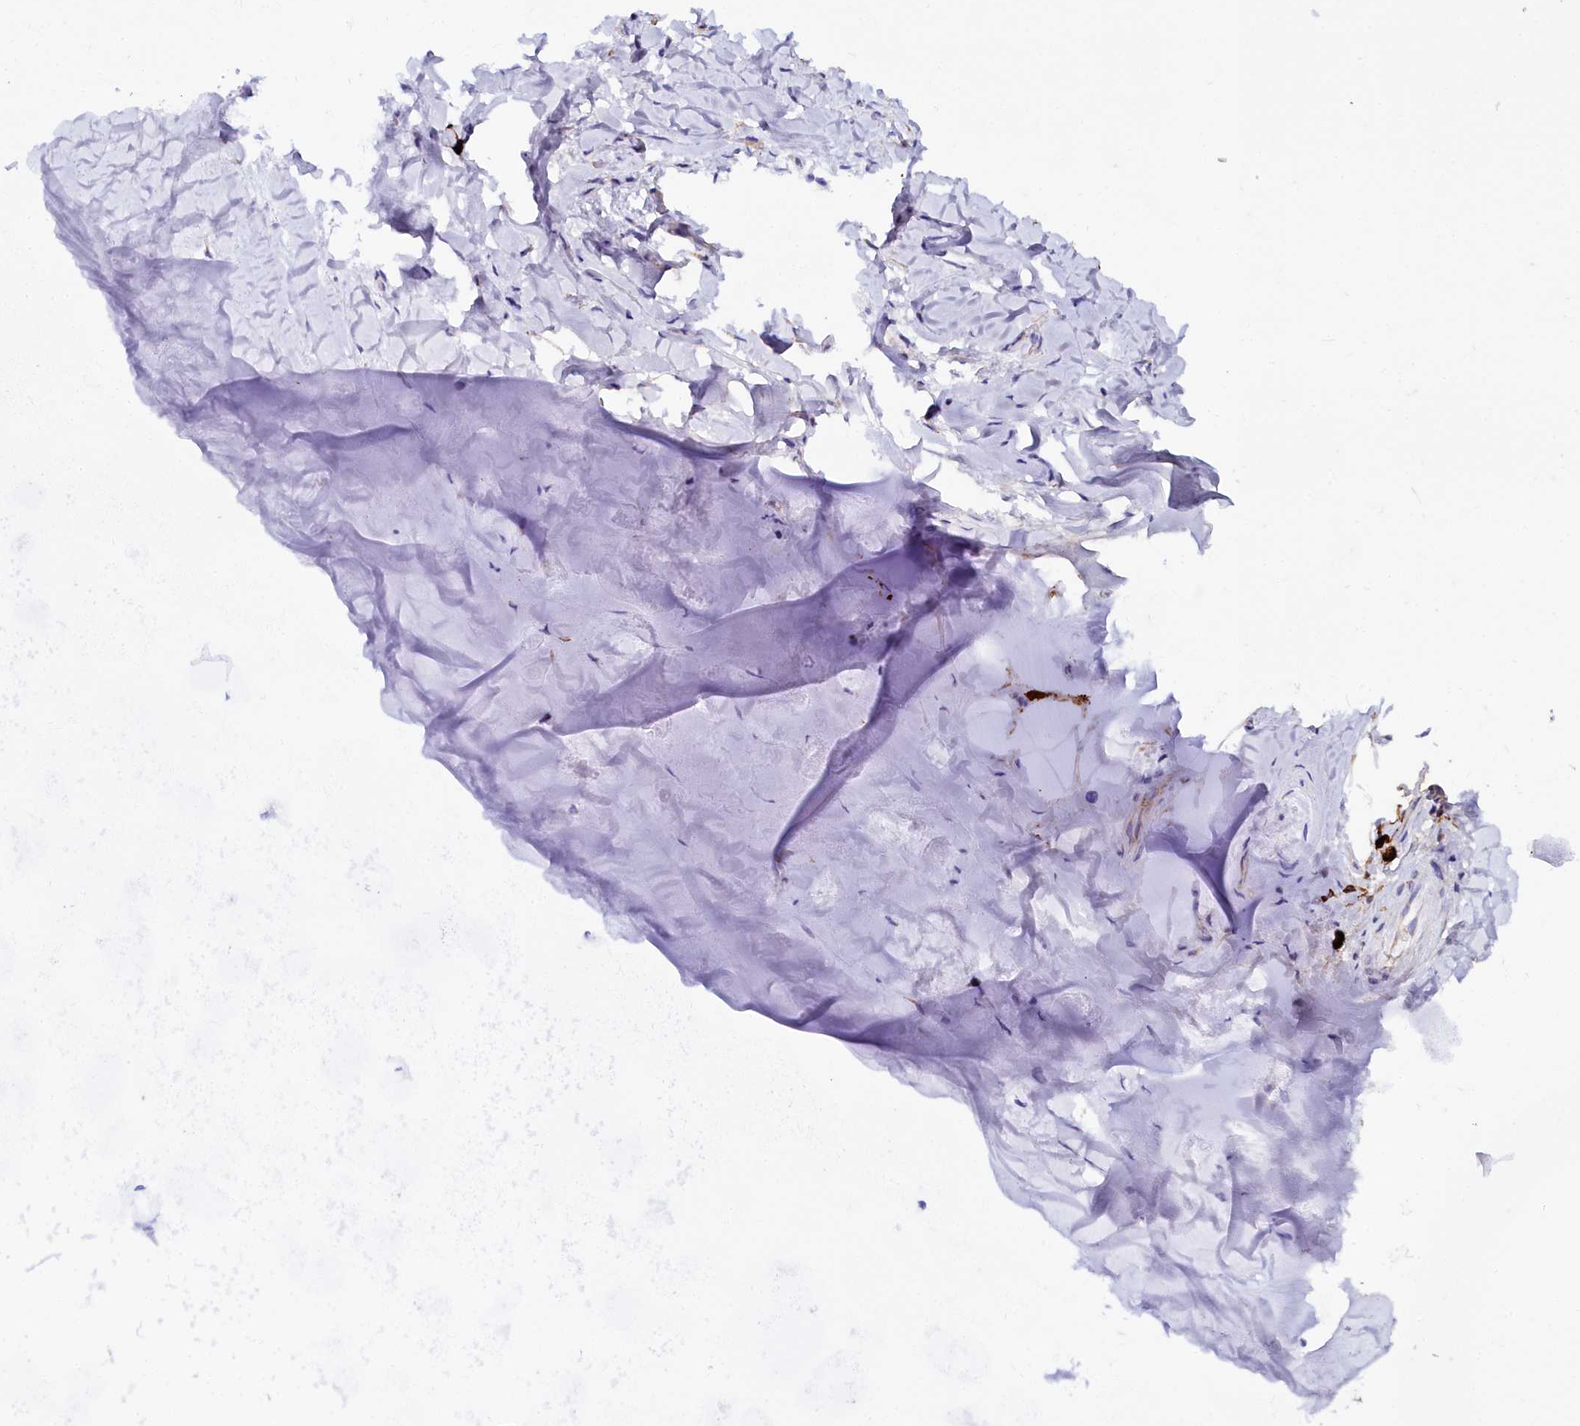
{"staining": {"intensity": "negative", "quantity": "none", "location": "none"}, "tissue": "adipose tissue", "cell_type": "Adipocytes", "image_type": "normal", "snomed": [{"axis": "morphology", "description": "Normal tissue, NOS"}, {"axis": "topography", "description": "Lymph node"}, {"axis": "topography", "description": "Cartilage tissue"}, {"axis": "topography", "description": "Bronchus"}], "caption": "Adipose tissue stained for a protein using immunohistochemistry (IHC) displays no expression adipocytes.", "gene": "TXNDC5", "patient": {"sex": "male", "age": 63}}